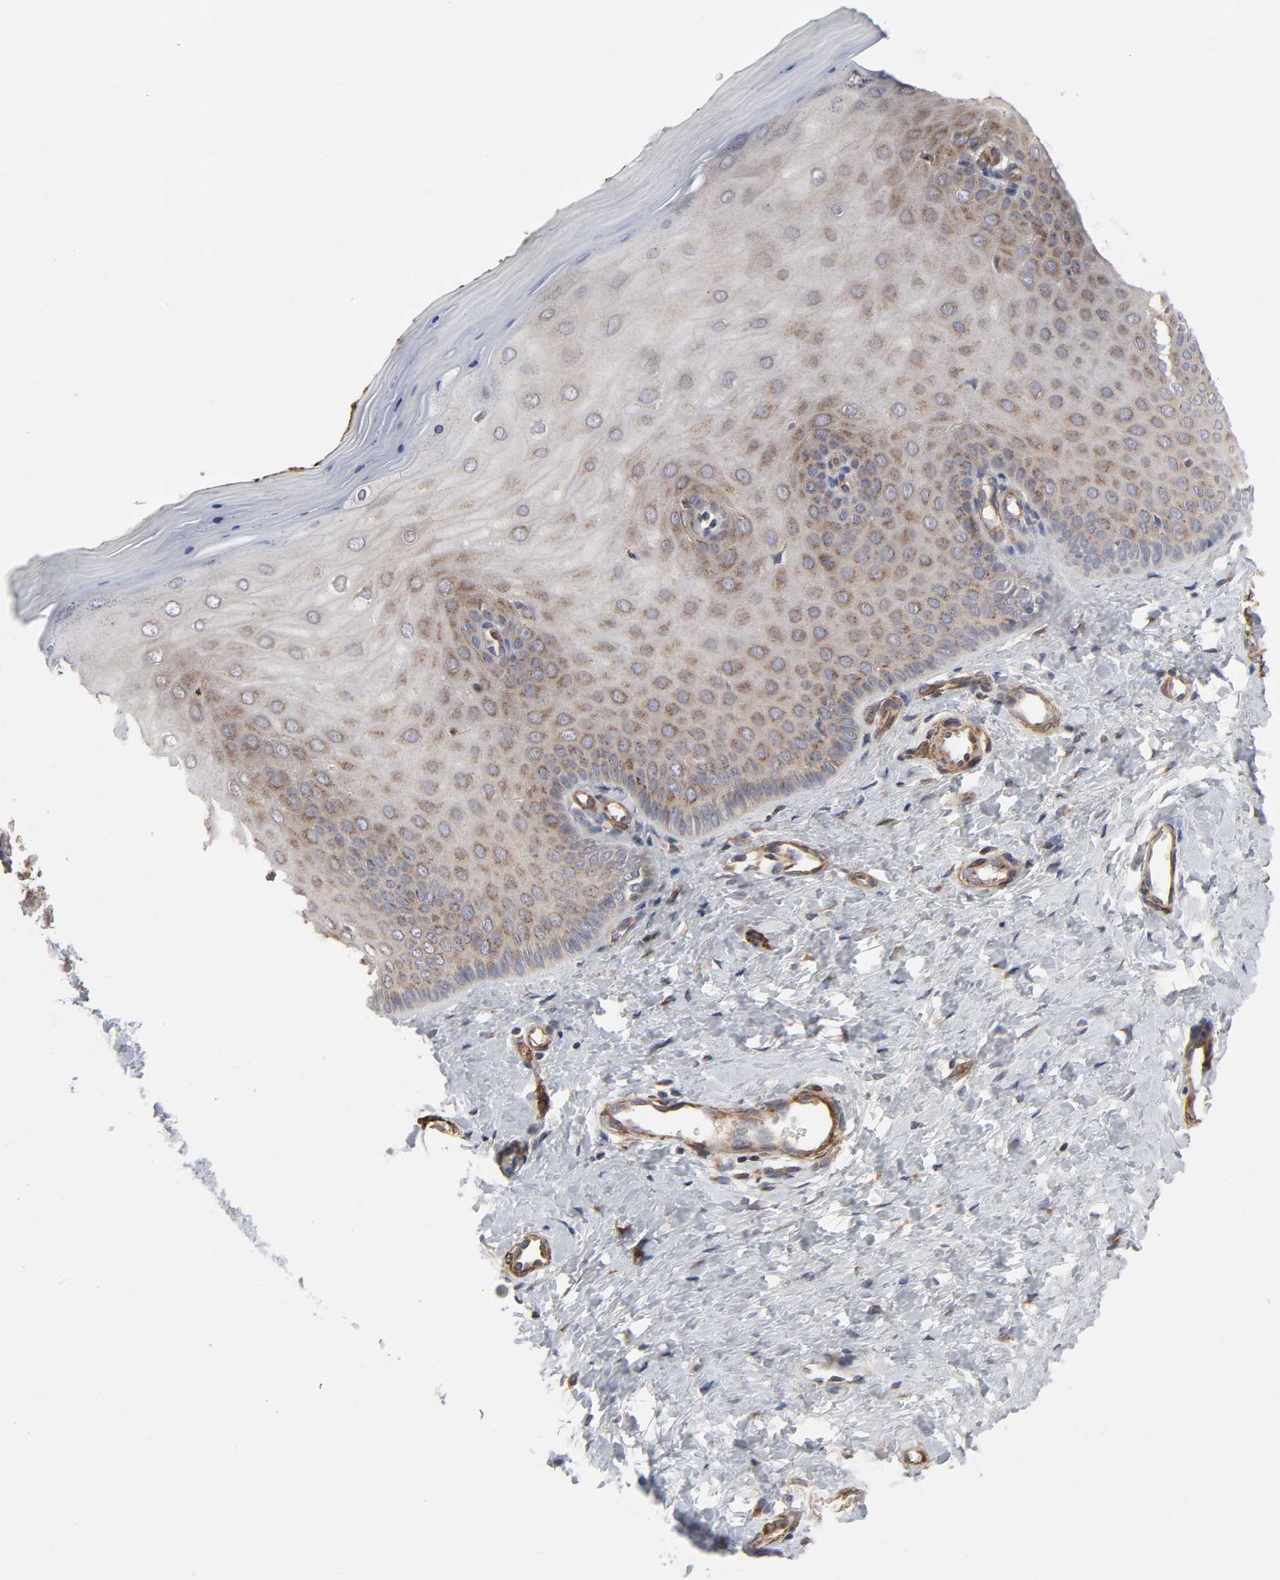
{"staining": {"intensity": "strong", "quantity": ">75%", "location": "cytoplasmic/membranous"}, "tissue": "cervix", "cell_type": "Glandular cells", "image_type": "normal", "snomed": [{"axis": "morphology", "description": "Normal tissue, NOS"}, {"axis": "topography", "description": "Cervix"}], "caption": "Cervix stained with DAB (3,3'-diaminobenzidine) immunohistochemistry (IHC) reveals high levels of strong cytoplasmic/membranous expression in about >75% of glandular cells. (DAB (3,3'-diaminobenzidine) = brown stain, brightfield microscopy at high magnification).", "gene": "GNPTG", "patient": {"sex": "female", "age": 55}}